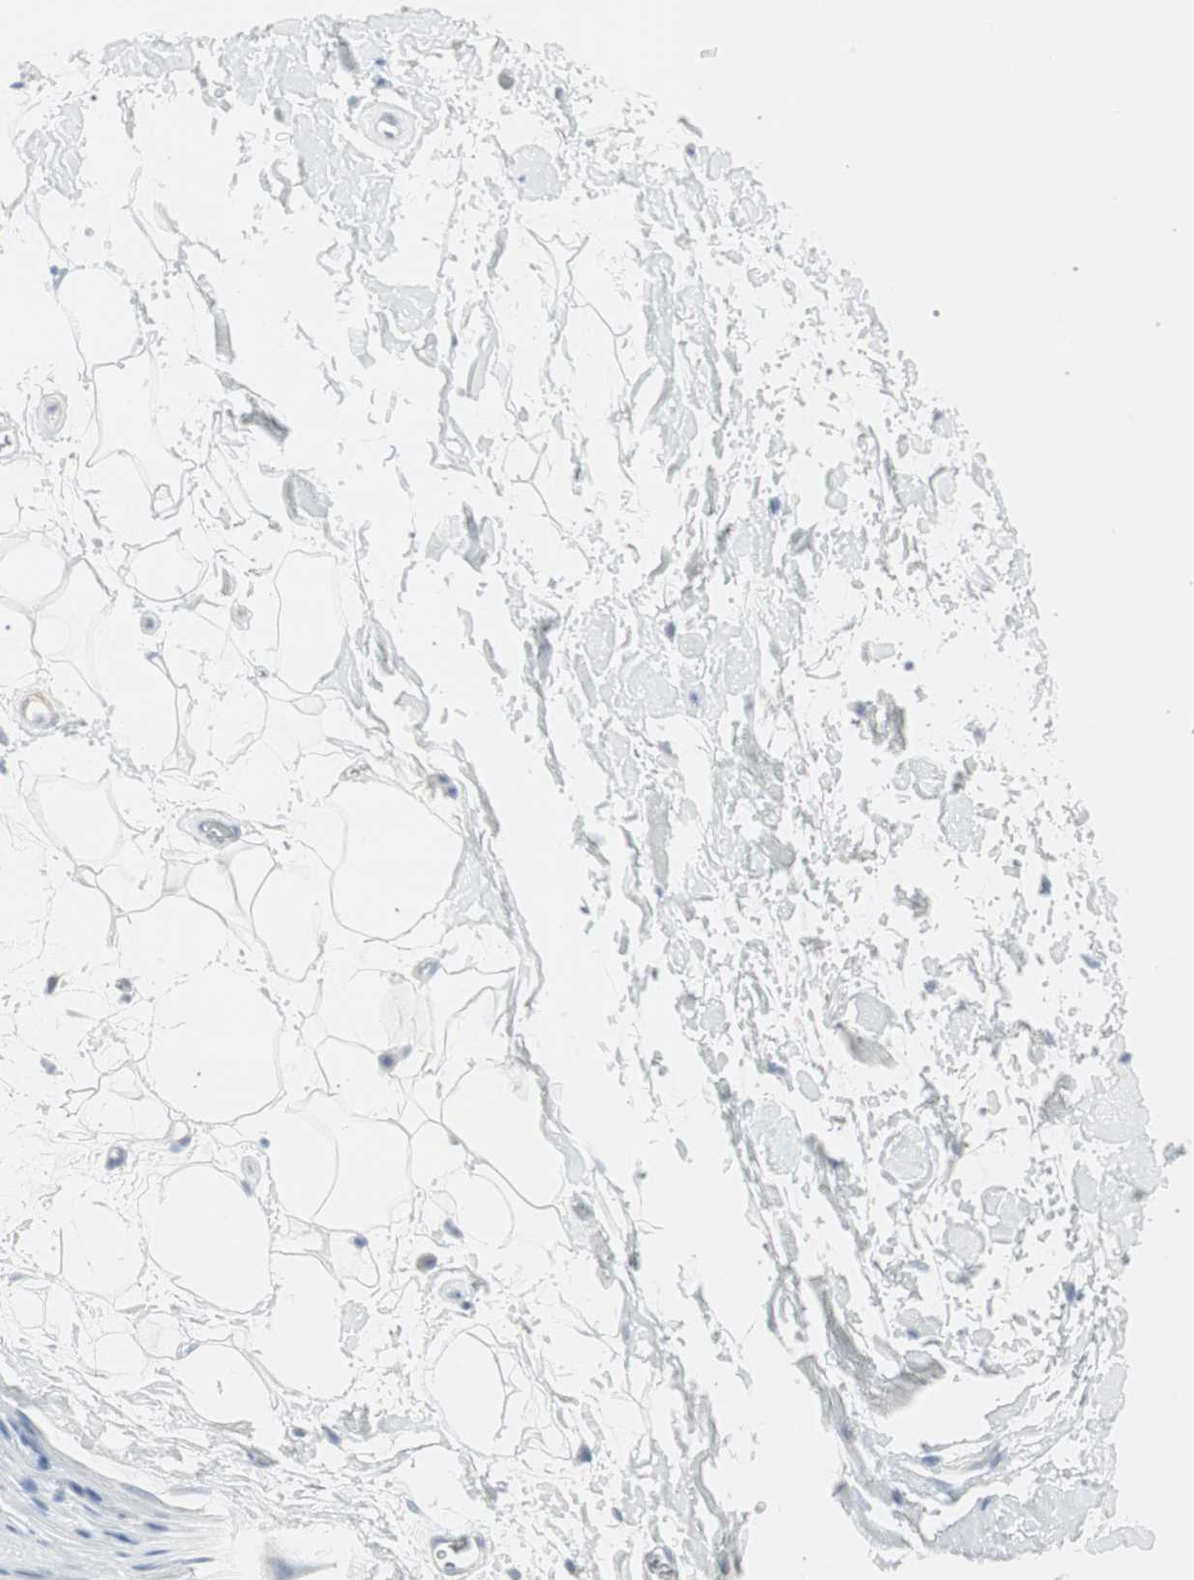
{"staining": {"intensity": "negative", "quantity": "none", "location": "none"}, "tissue": "adipose tissue", "cell_type": "Adipocytes", "image_type": "normal", "snomed": [{"axis": "morphology", "description": "Normal tissue, NOS"}, {"axis": "topography", "description": "Soft tissue"}], "caption": "A photomicrograph of adipose tissue stained for a protein shows no brown staining in adipocytes.", "gene": "AGR2", "patient": {"sex": "male", "age": 72}}